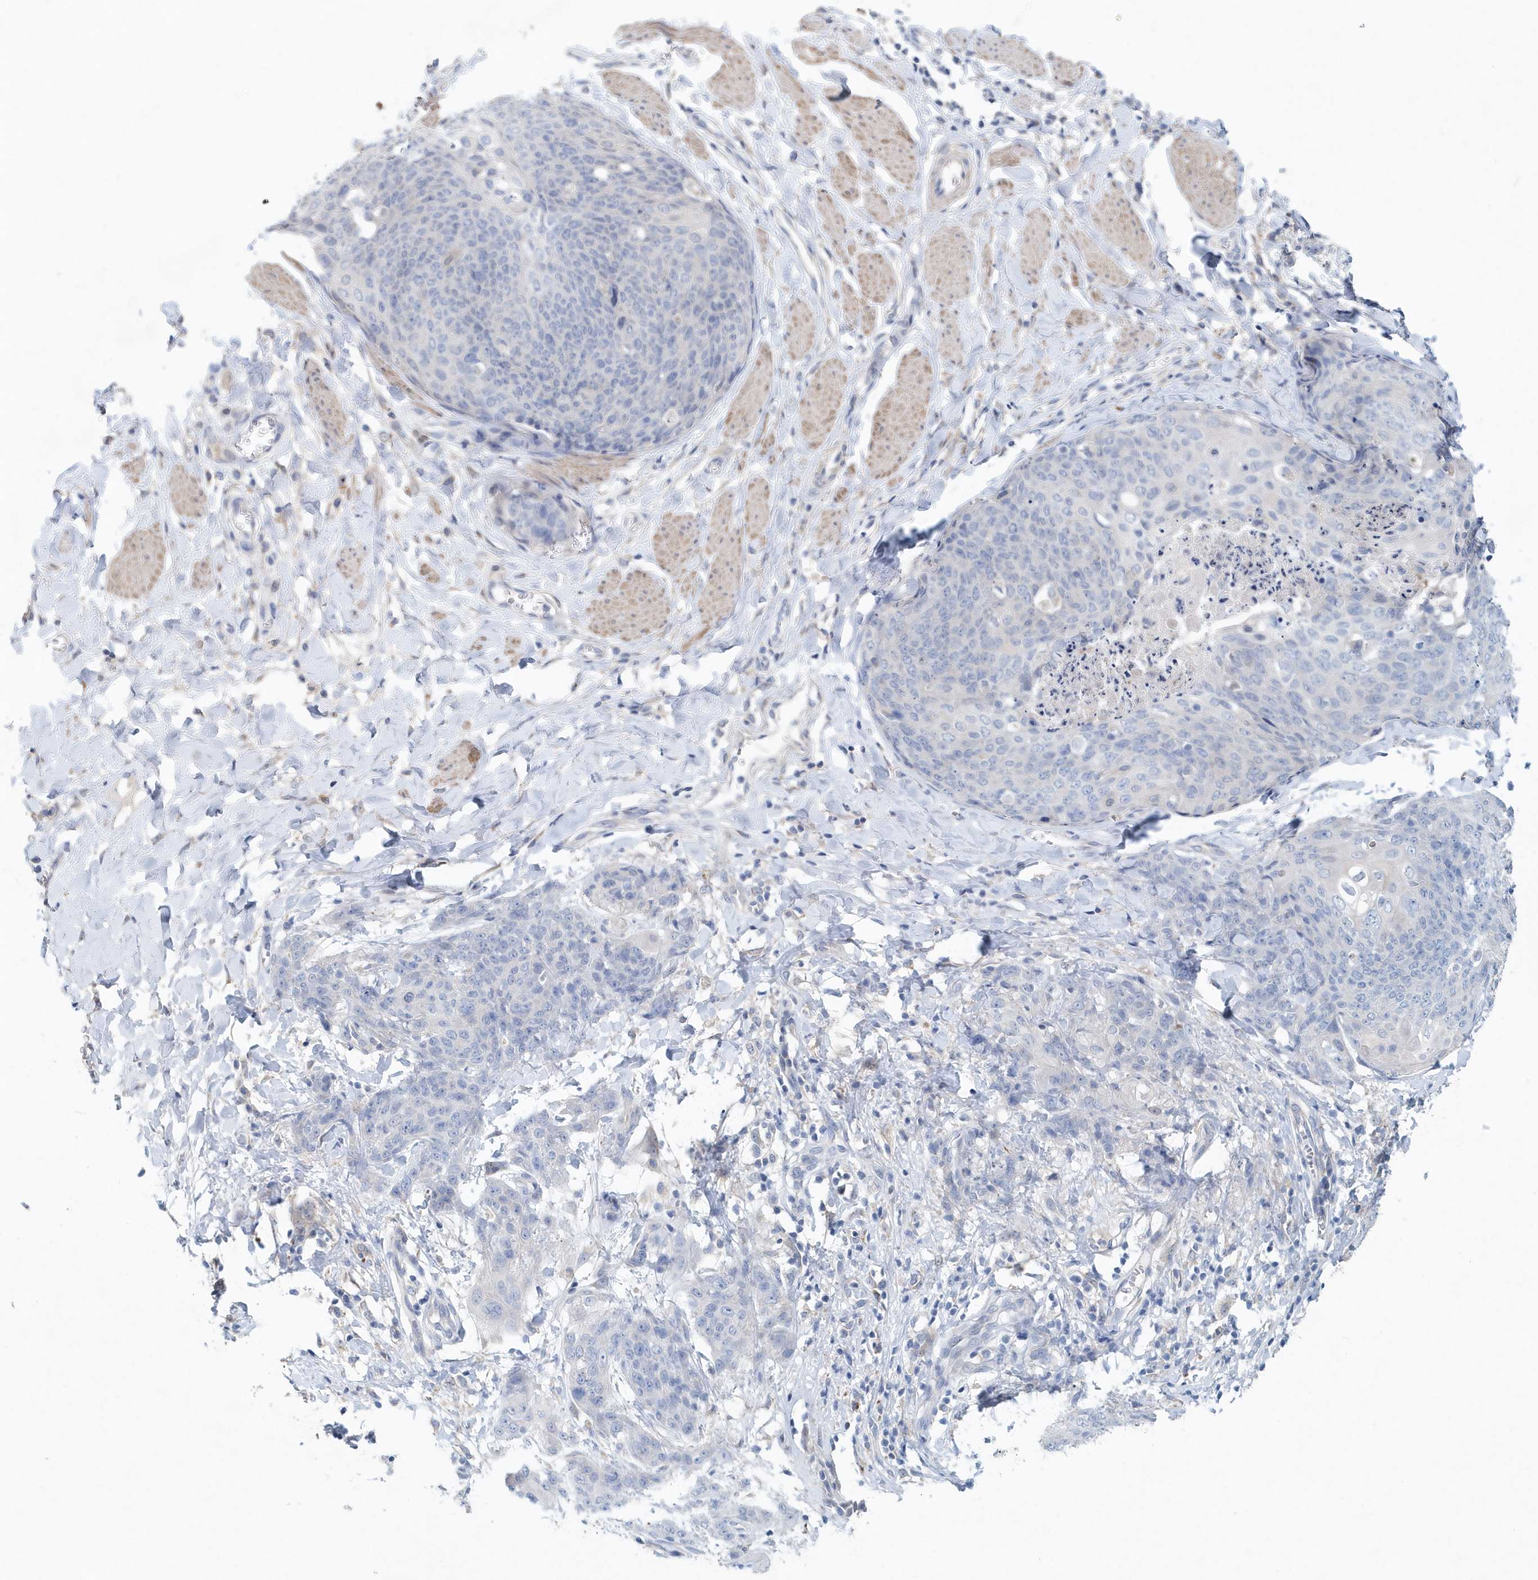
{"staining": {"intensity": "negative", "quantity": "none", "location": "none"}, "tissue": "skin cancer", "cell_type": "Tumor cells", "image_type": "cancer", "snomed": [{"axis": "morphology", "description": "Squamous cell carcinoma, NOS"}, {"axis": "topography", "description": "Skin"}, {"axis": "topography", "description": "Vulva"}], "caption": "Skin cancer was stained to show a protein in brown. There is no significant staining in tumor cells. (DAB (3,3'-diaminobenzidine) immunohistochemistry with hematoxylin counter stain).", "gene": "PFN2", "patient": {"sex": "female", "age": 85}}